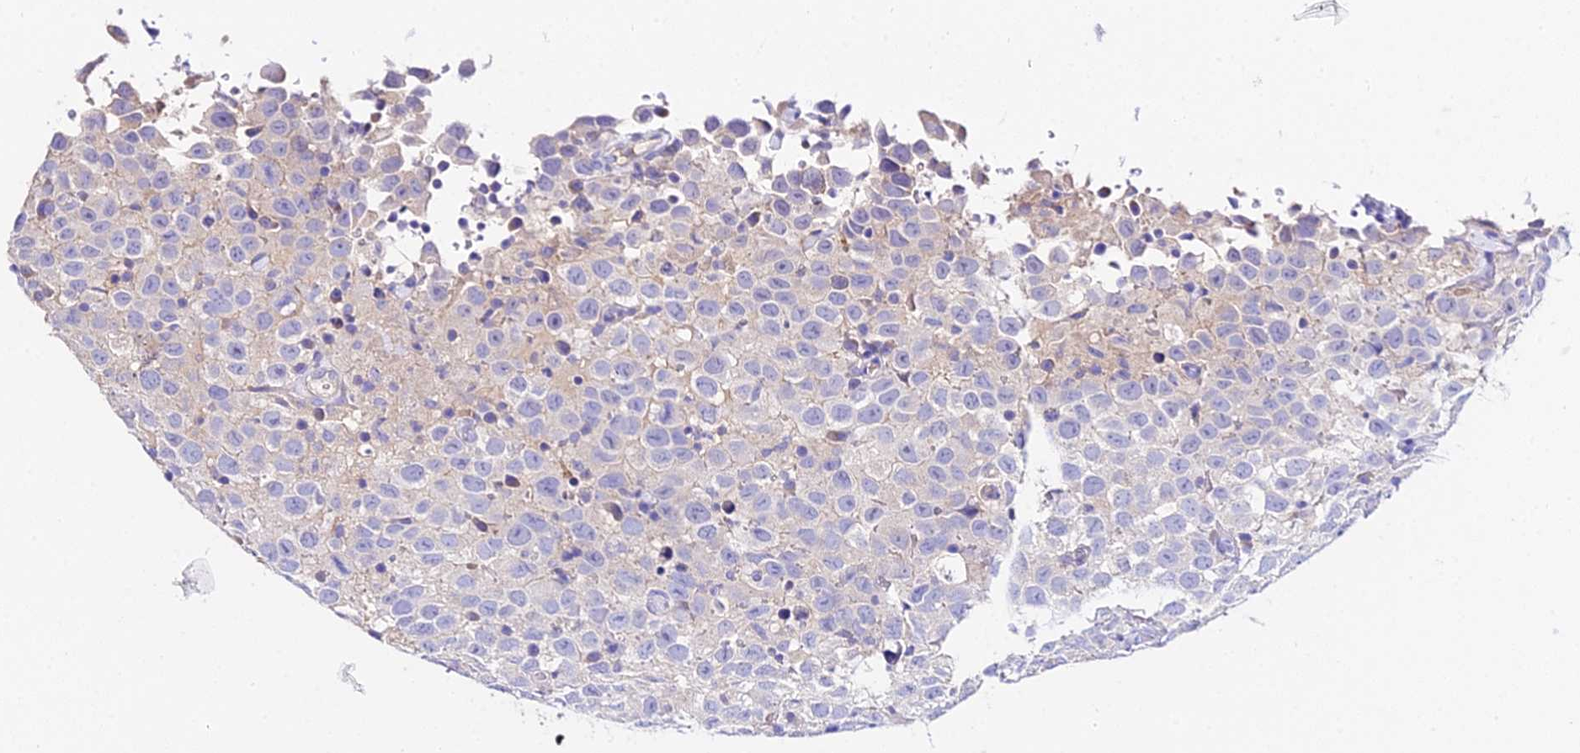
{"staining": {"intensity": "negative", "quantity": "none", "location": "none"}, "tissue": "testis cancer", "cell_type": "Tumor cells", "image_type": "cancer", "snomed": [{"axis": "morphology", "description": "Seminoma, NOS"}, {"axis": "topography", "description": "Testis"}], "caption": "This is an immunohistochemistry (IHC) image of testis seminoma. There is no staining in tumor cells.", "gene": "TMEM117", "patient": {"sex": "male", "age": 41}}